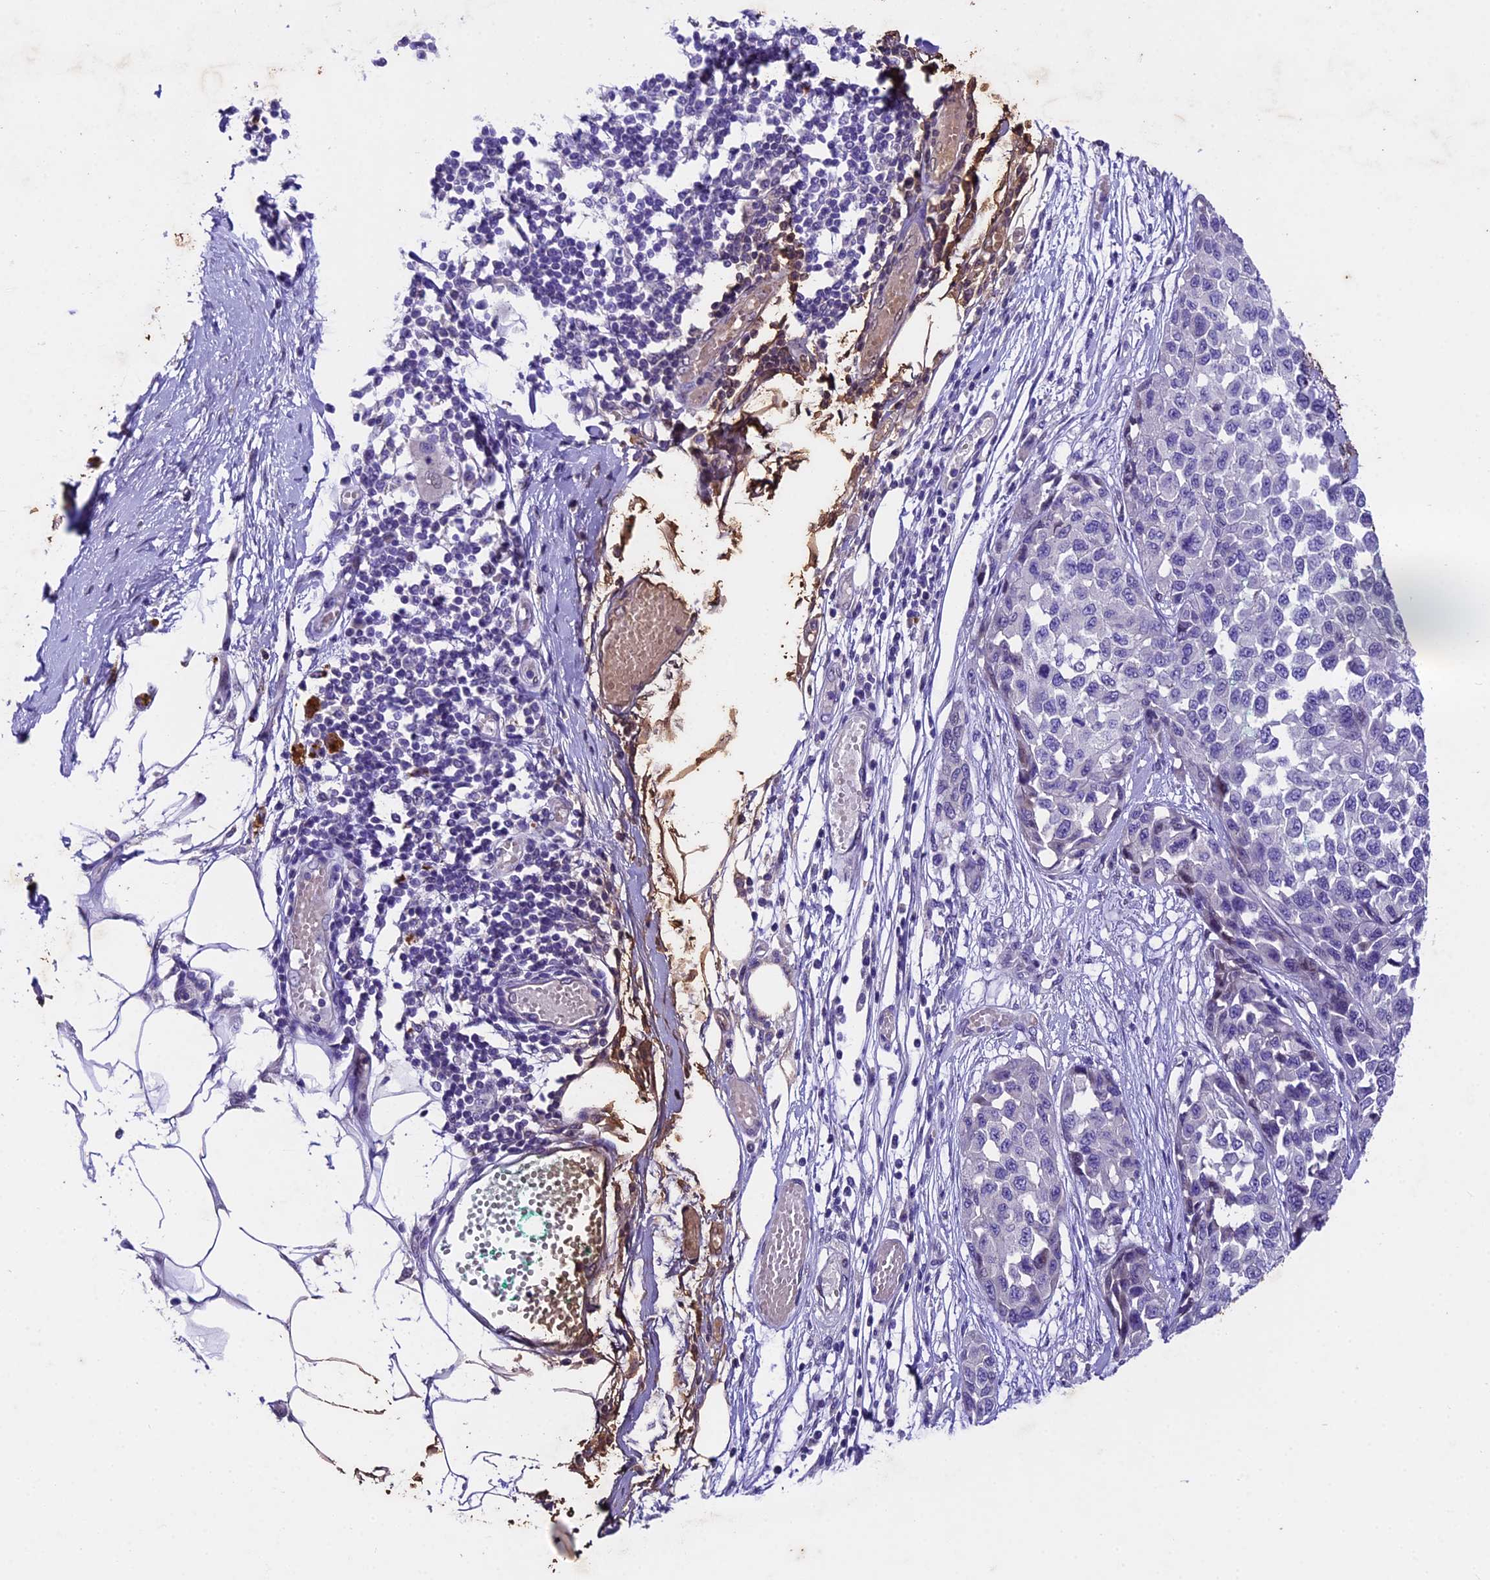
{"staining": {"intensity": "negative", "quantity": "none", "location": "none"}, "tissue": "melanoma", "cell_type": "Tumor cells", "image_type": "cancer", "snomed": [{"axis": "morphology", "description": "Normal tissue, NOS"}, {"axis": "morphology", "description": "Malignant melanoma, NOS"}, {"axis": "topography", "description": "Skin"}], "caption": "Immunohistochemistry (IHC) photomicrograph of neoplastic tissue: human melanoma stained with DAB (3,3'-diaminobenzidine) shows no significant protein expression in tumor cells.", "gene": "IFT140", "patient": {"sex": "male", "age": 62}}